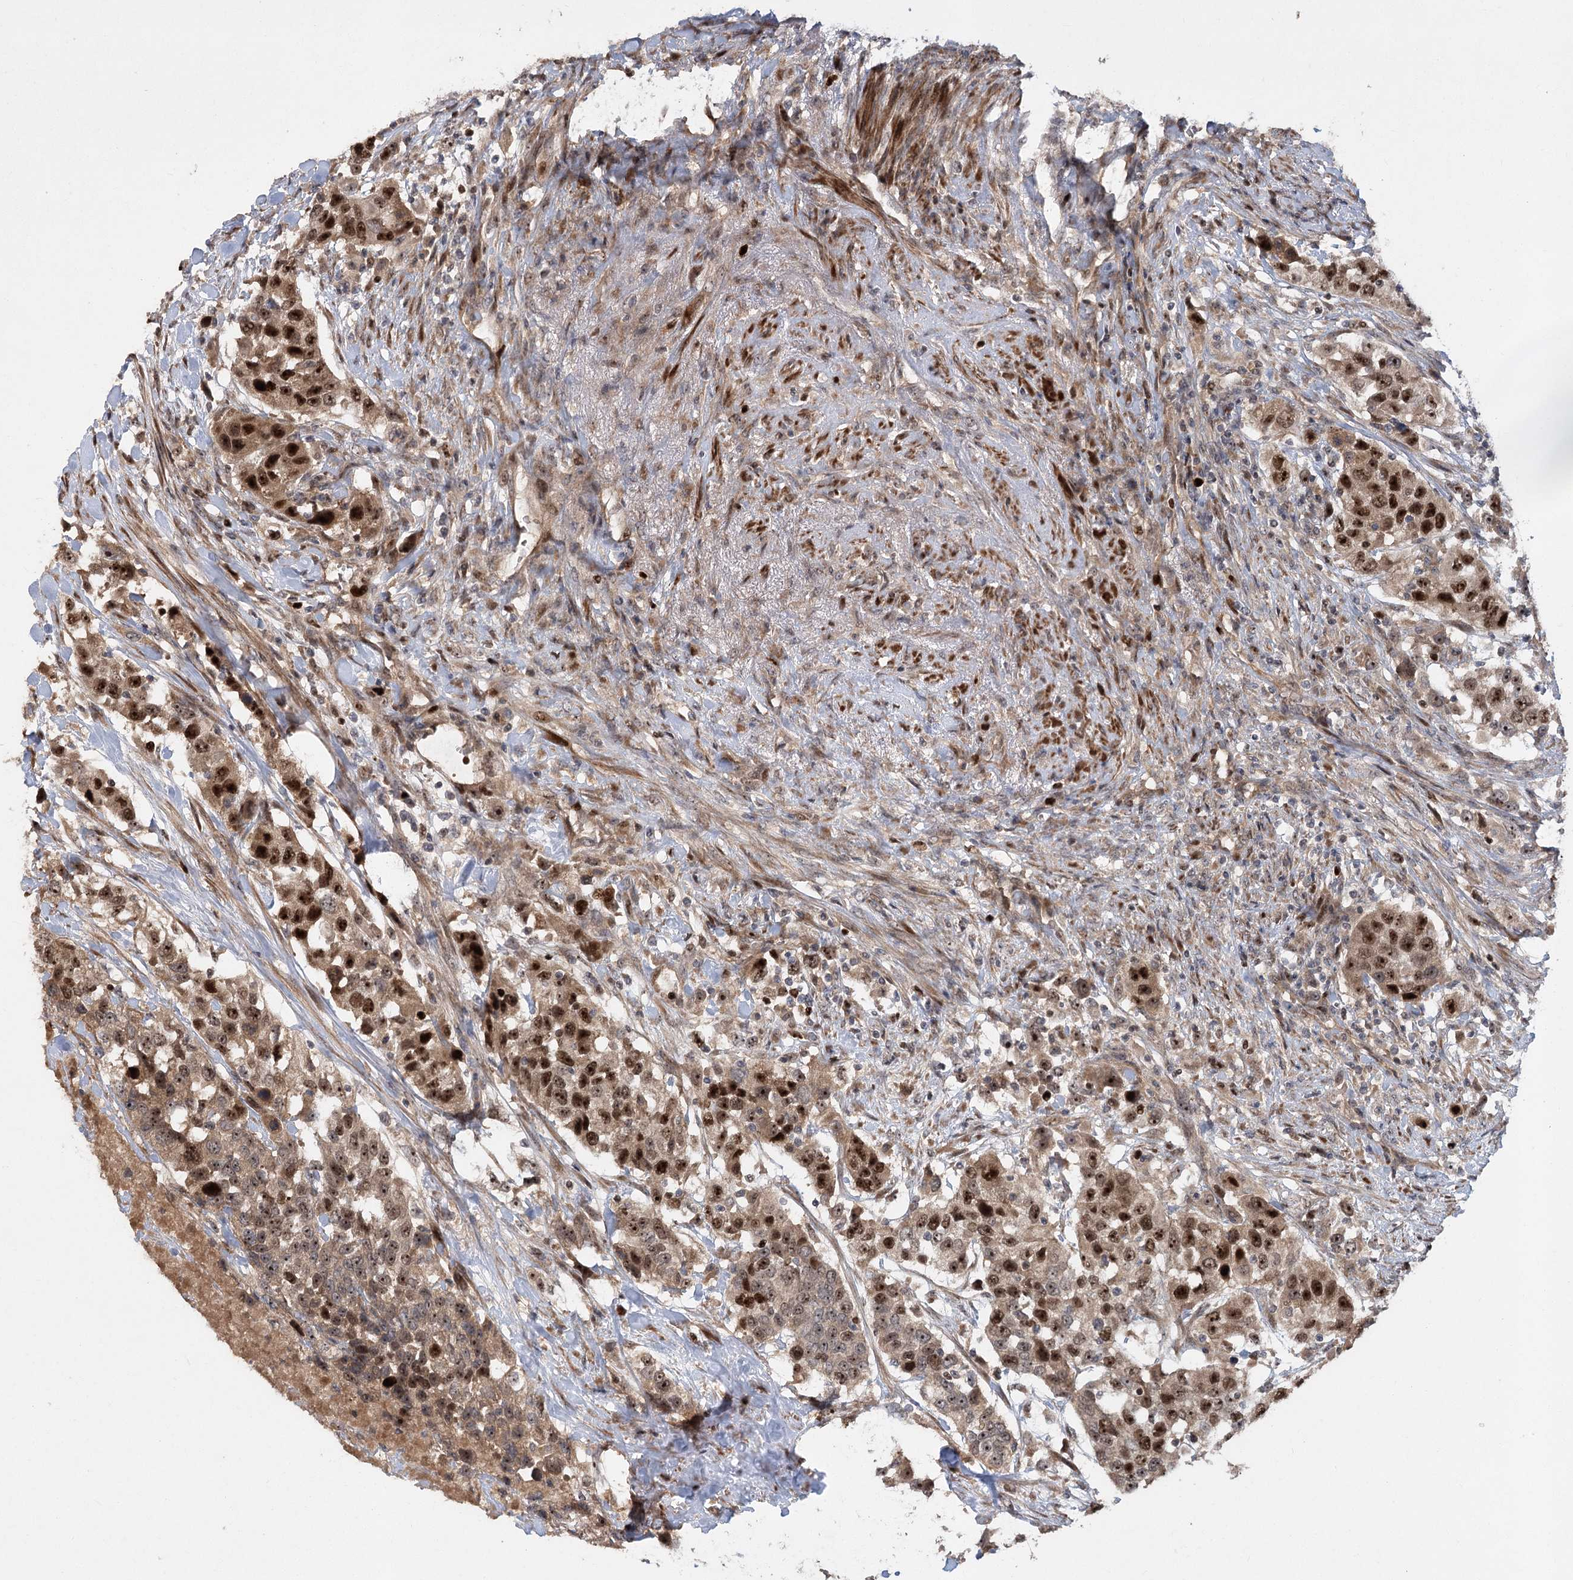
{"staining": {"intensity": "strong", "quantity": "25%-75%", "location": "nuclear"}, "tissue": "urothelial cancer", "cell_type": "Tumor cells", "image_type": "cancer", "snomed": [{"axis": "morphology", "description": "Urothelial carcinoma, High grade"}, {"axis": "topography", "description": "Urinary bladder"}], "caption": "Protein expression by immunohistochemistry (IHC) shows strong nuclear expression in approximately 25%-75% of tumor cells in urothelial cancer.", "gene": "PIK3C2A", "patient": {"sex": "female", "age": 80}}